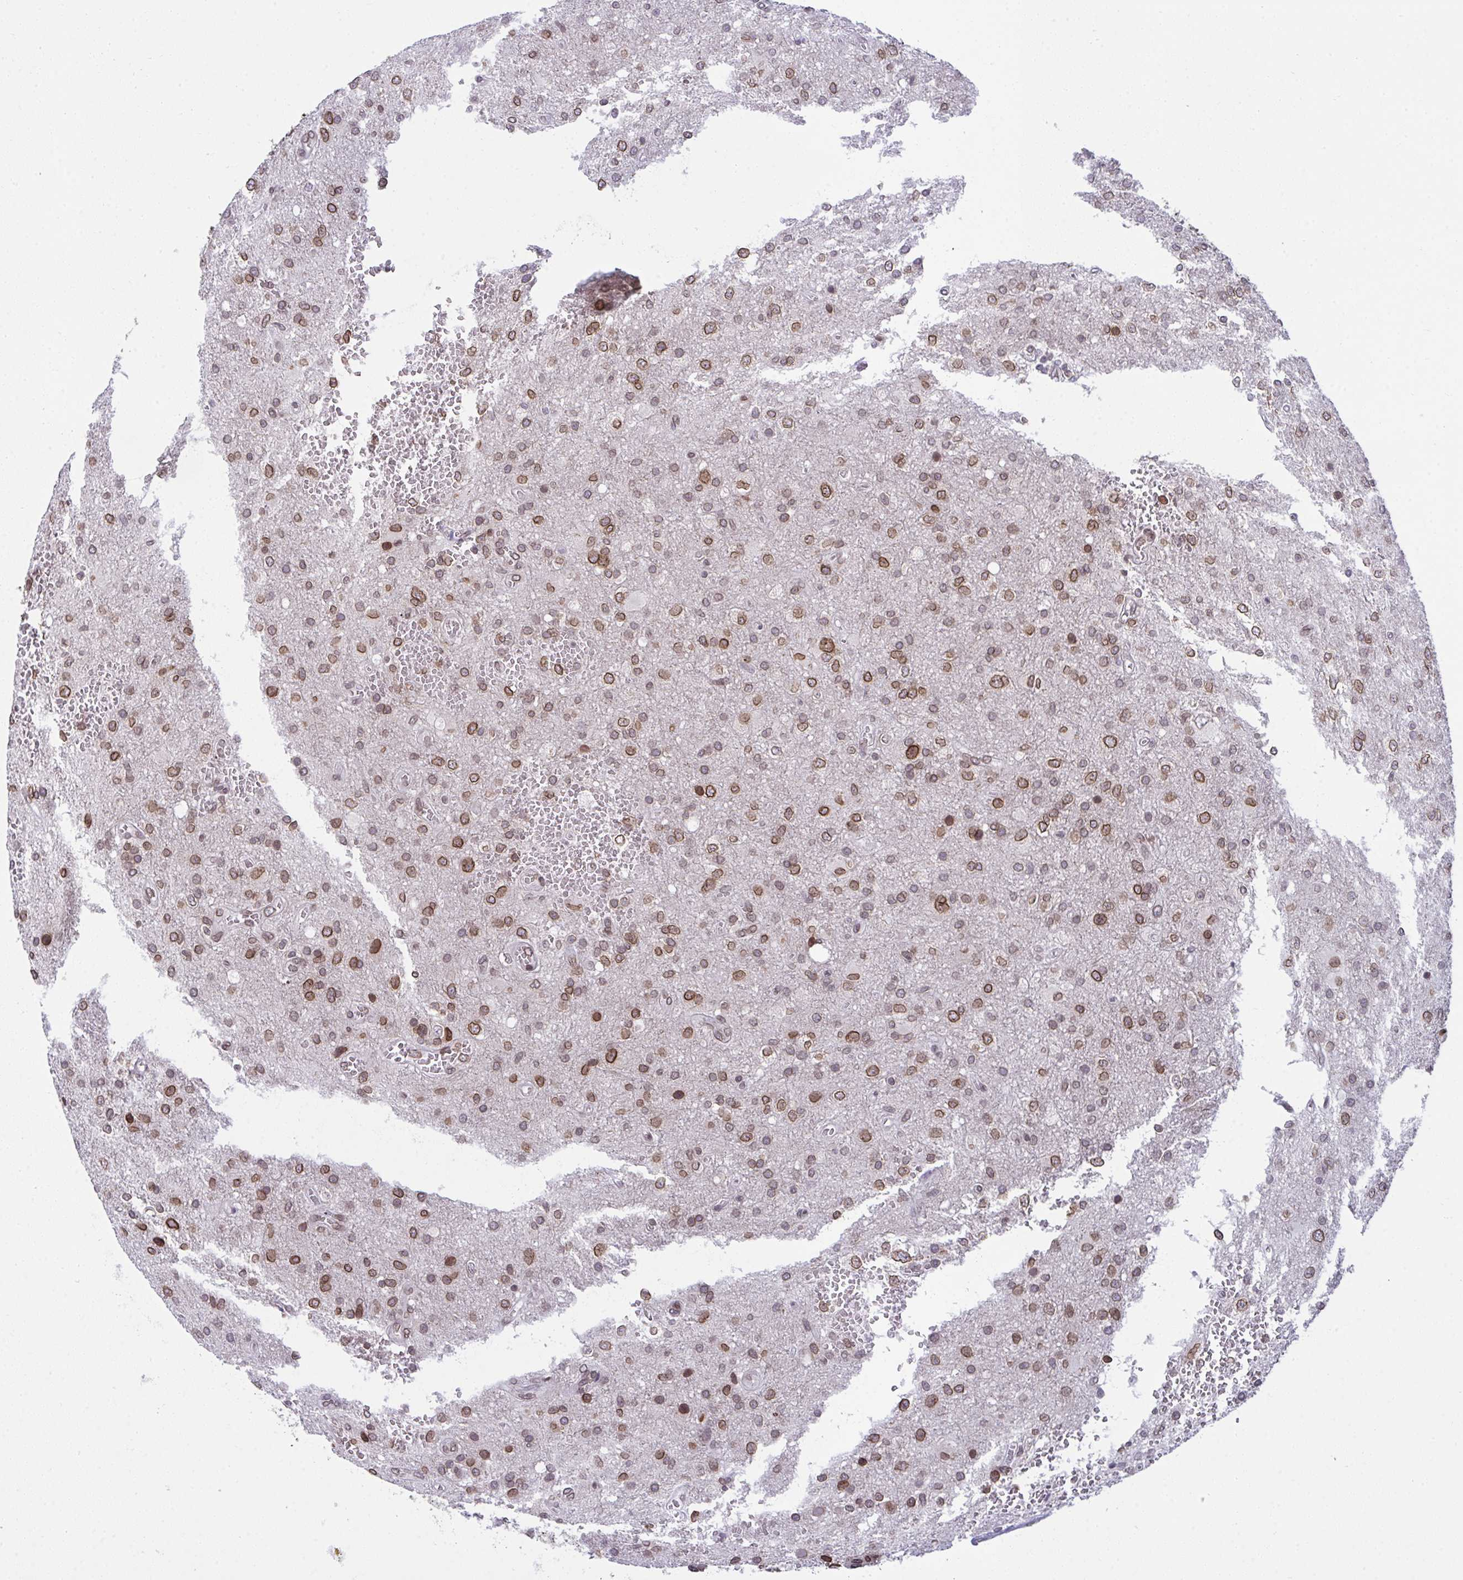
{"staining": {"intensity": "moderate", "quantity": ">75%", "location": "cytoplasmic/membranous,nuclear"}, "tissue": "glioma", "cell_type": "Tumor cells", "image_type": "cancer", "snomed": [{"axis": "morphology", "description": "Glioma, malignant, Low grade"}, {"axis": "topography", "description": "Brain"}], "caption": "Malignant glioma (low-grade) stained with DAB (3,3'-diaminobenzidine) IHC reveals medium levels of moderate cytoplasmic/membranous and nuclear staining in about >75% of tumor cells.", "gene": "RANBP2", "patient": {"sex": "male", "age": 66}}